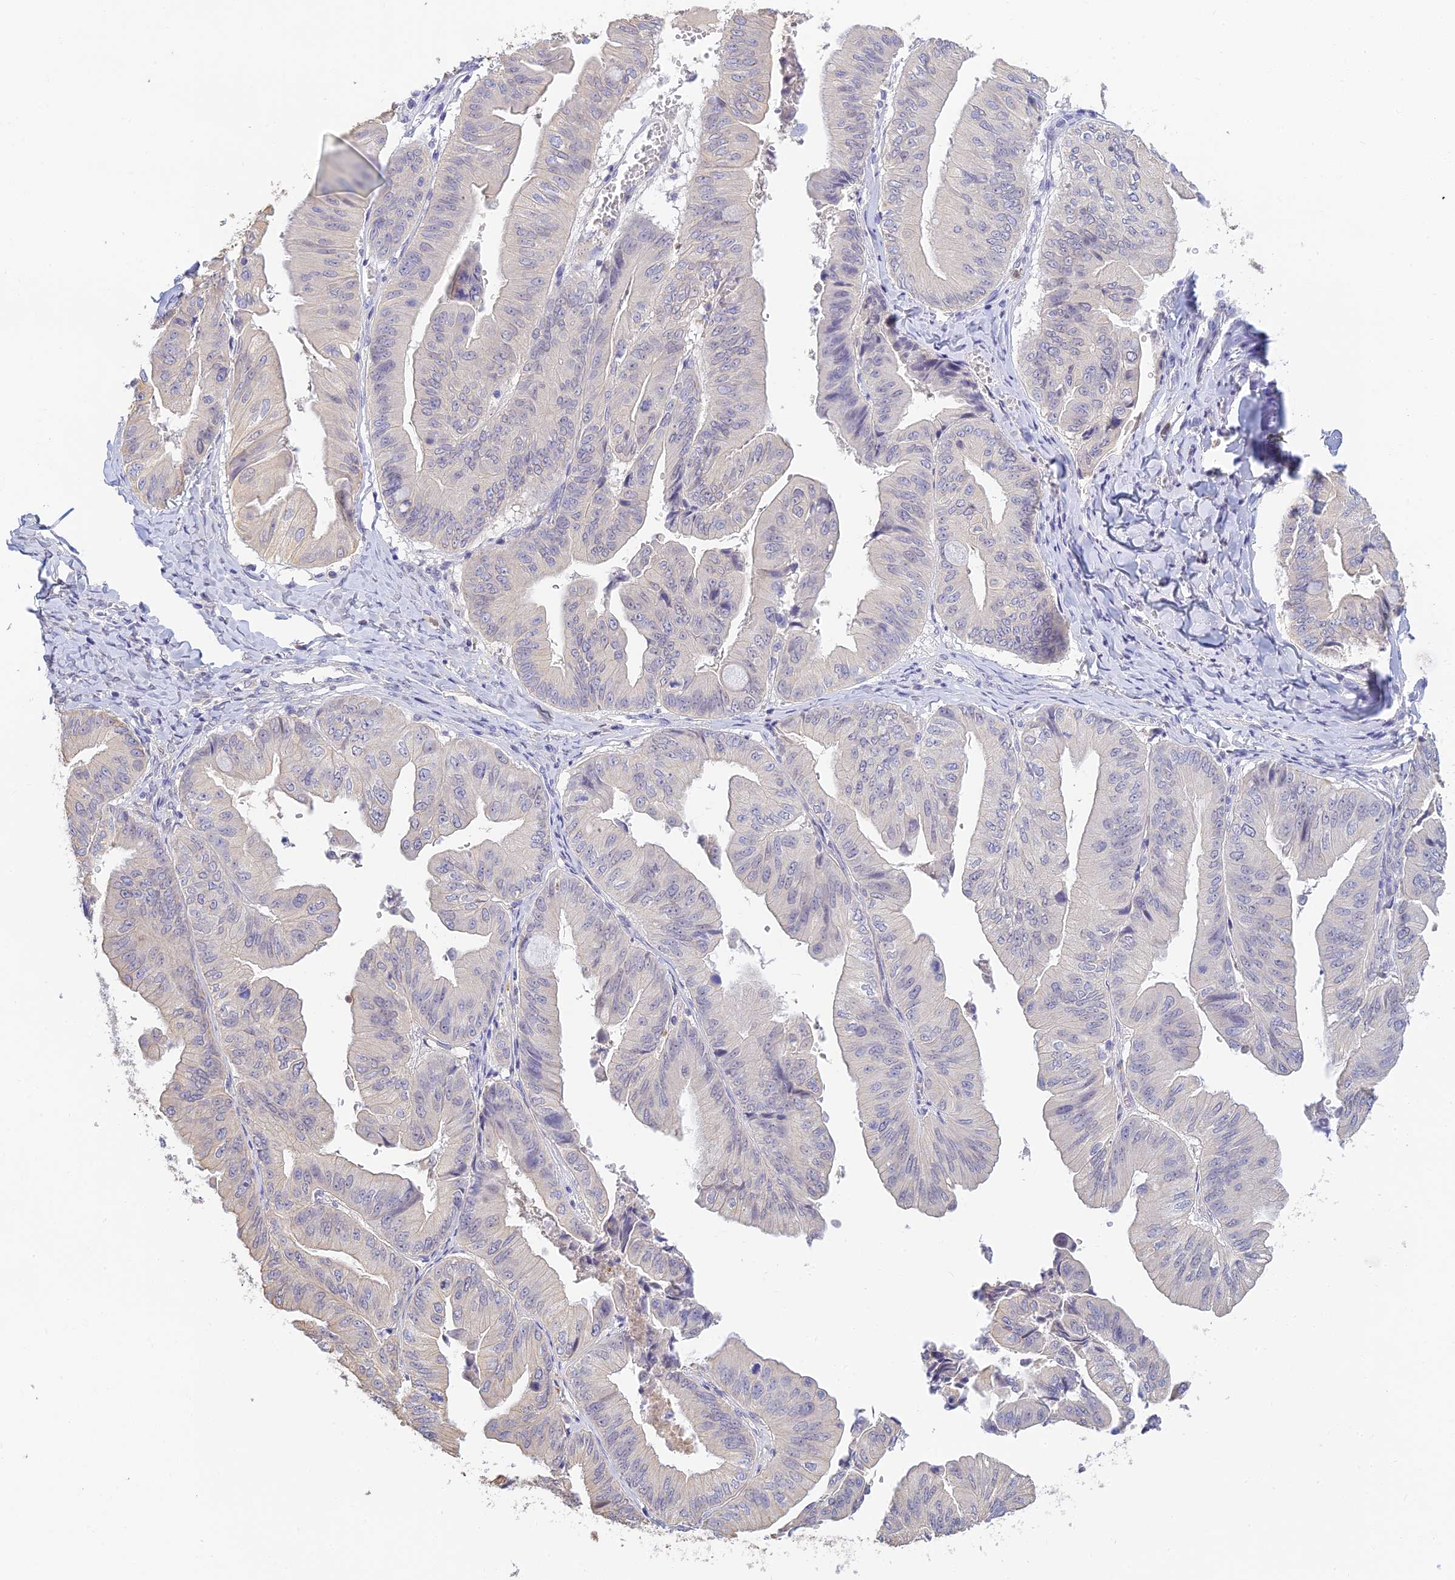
{"staining": {"intensity": "negative", "quantity": "none", "location": "none"}, "tissue": "ovarian cancer", "cell_type": "Tumor cells", "image_type": "cancer", "snomed": [{"axis": "morphology", "description": "Cystadenocarcinoma, mucinous, NOS"}, {"axis": "topography", "description": "Ovary"}], "caption": "Immunohistochemistry histopathology image of neoplastic tissue: human ovarian cancer (mucinous cystadenocarcinoma) stained with DAB displays no significant protein expression in tumor cells.", "gene": "INTS13", "patient": {"sex": "female", "age": 61}}